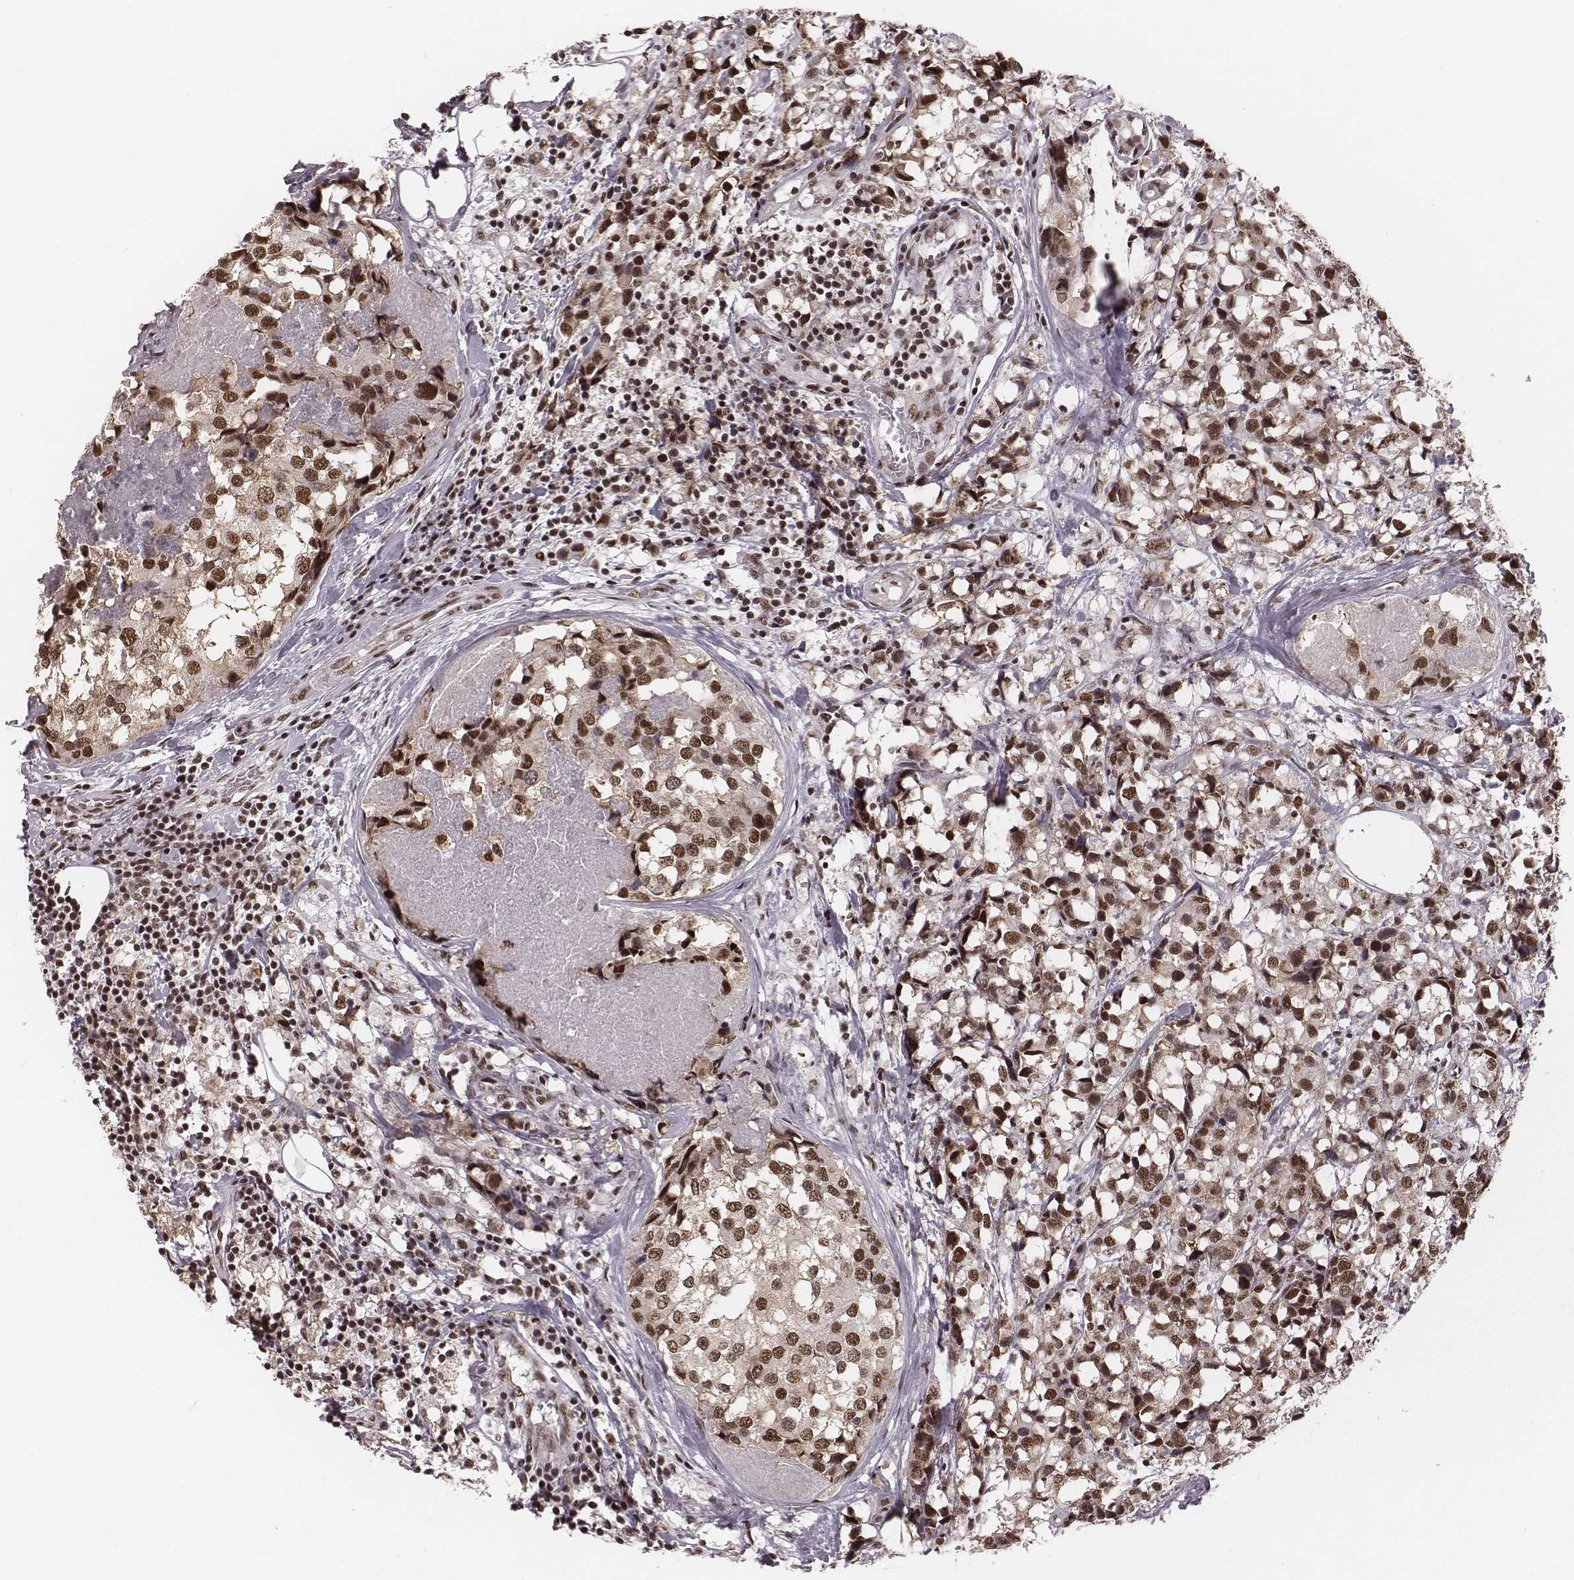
{"staining": {"intensity": "moderate", "quantity": ">75%", "location": "nuclear"}, "tissue": "breast cancer", "cell_type": "Tumor cells", "image_type": "cancer", "snomed": [{"axis": "morphology", "description": "Lobular carcinoma"}, {"axis": "topography", "description": "Breast"}], "caption": "A micrograph of human breast lobular carcinoma stained for a protein reveals moderate nuclear brown staining in tumor cells.", "gene": "LUC7L", "patient": {"sex": "female", "age": 59}}